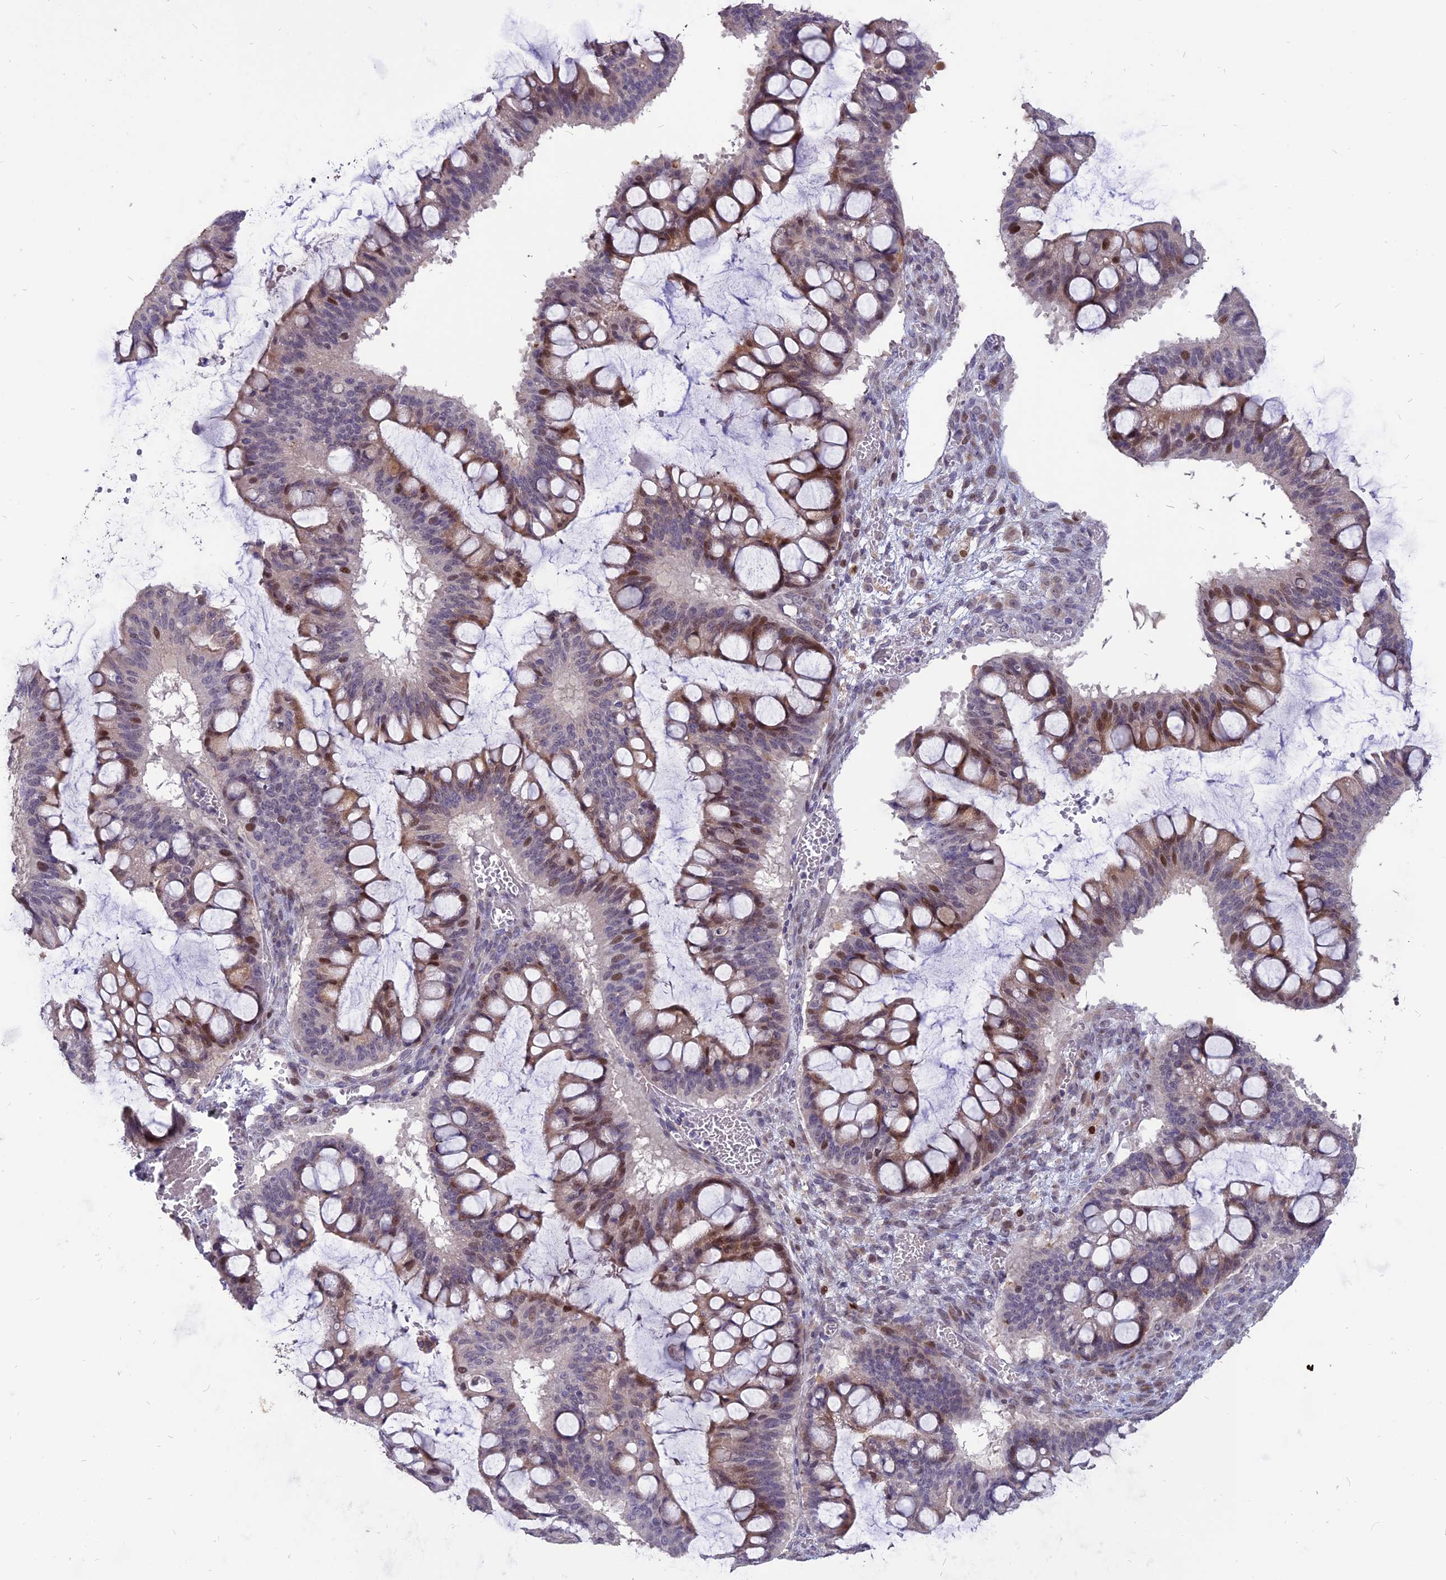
{"staining": {"intensity": "moderate", "quantity": "25%-75%", "location": "nuclear"}, "tissue": "ovarian cancer", "cell_type": "Tumor cells", "image_type": "cancer", "snomed": [{"axis": "morphology", "description": "Cystadenocarcinoma, mucinous, NOS"}, {"axis": "topography", "description": "Ovary"}], "caption": "Ovarian mucinous cystadenocarcinoma tissue displays moderate nuclear positivity in about 25%-75% of tumor cells, visualized by immunohistochemistry.", "gene": "TMEM263", "patient": {"sex": "female", "age": 73}}